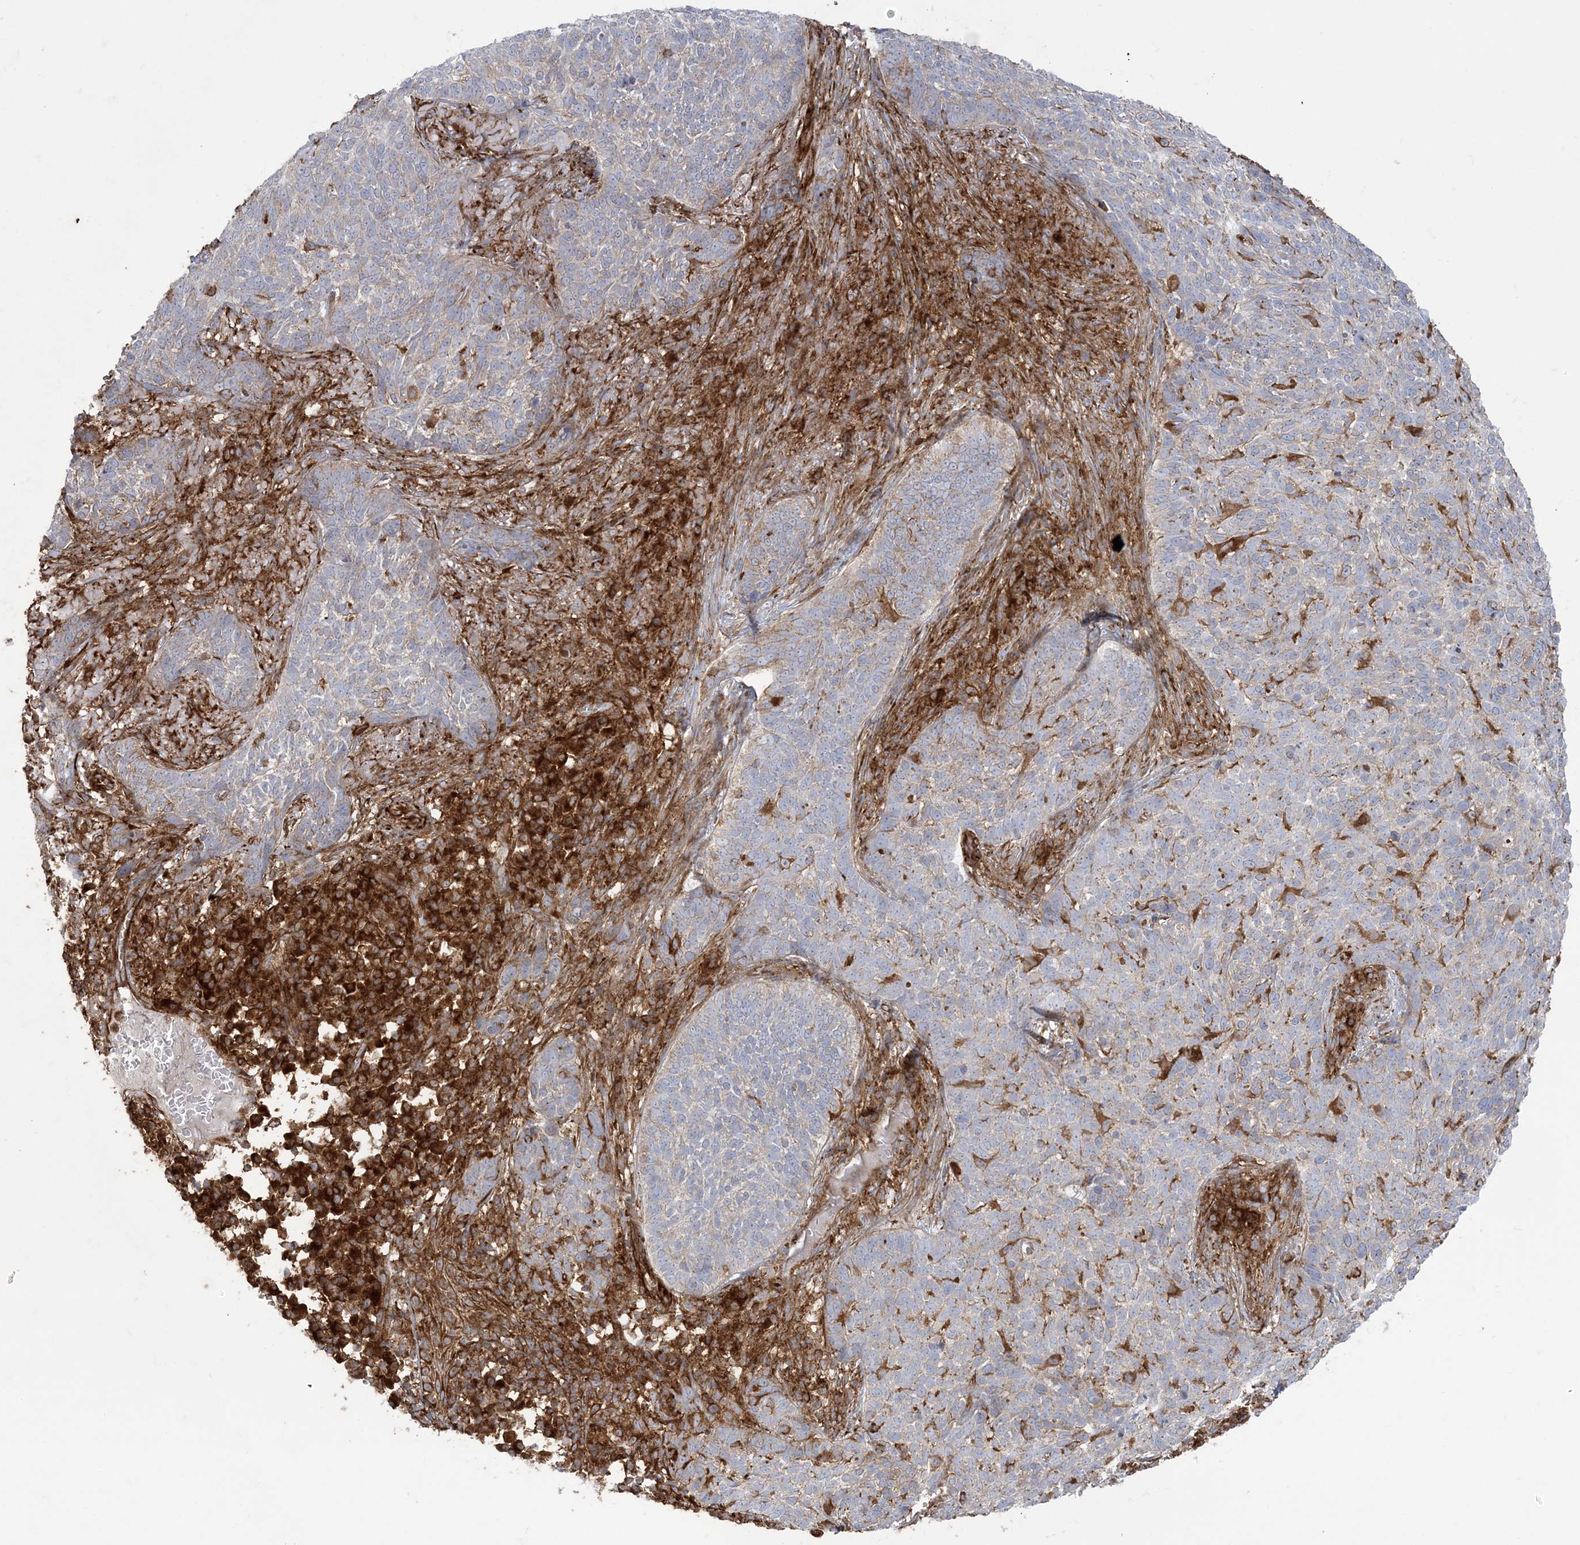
{"staining": {"intensity": "moderate", "quantity": "<25%", "location": "cytoplasmic/membranous"}, "tissue": "skin cancer", "cell_type": "Tumor cells", "image_type": "cancer", "snomed": [{"axis": "morphology", "description": "Basal cell carcinoma"}, {"axis": "topography", "description": "Skin"}], "caption": "A brown stain highlights moderate cytoplasmic/membranous expression of a protein in skin cancer (basal cell carcinoma) tumor cells.", "gene": "DERL3", "patient": {"sex": "male", "age": 85}}